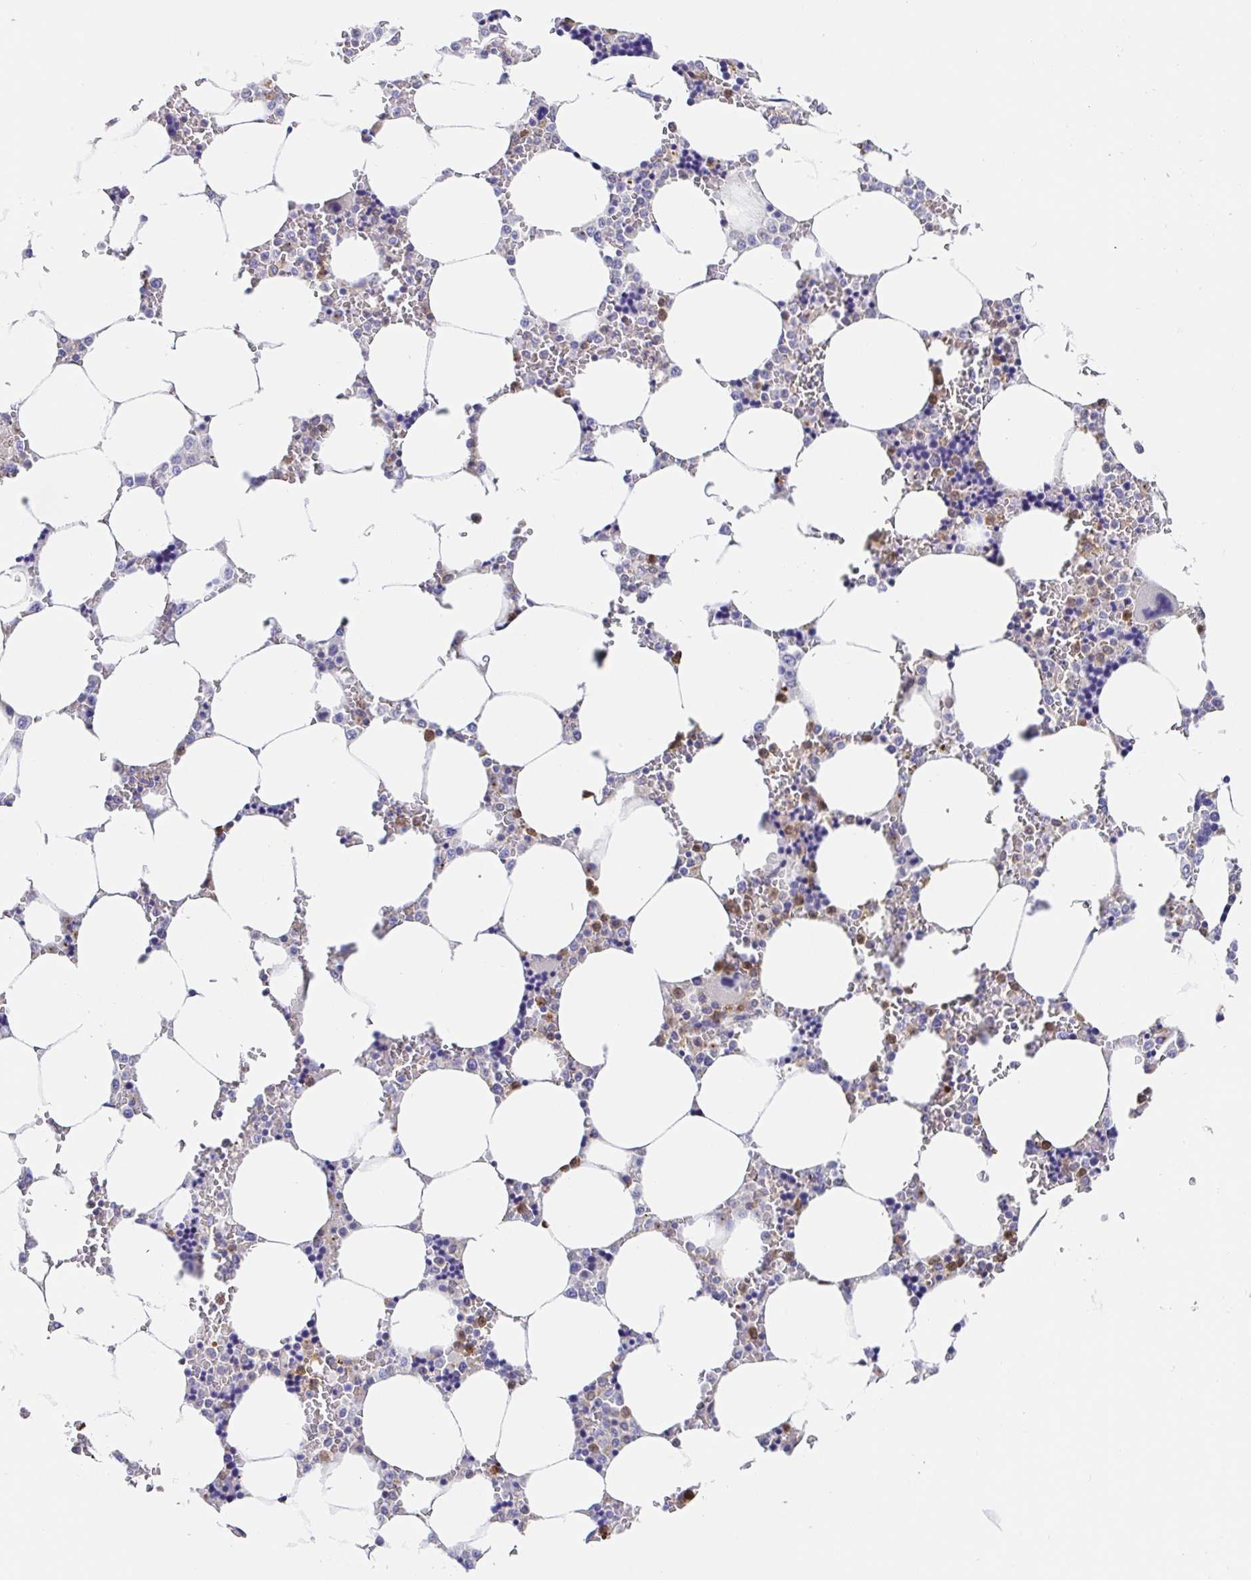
{"staining": {"intensity": "moderate", "quantity": "25%-75%", "location": "cytoplasmic/membranous"}, "tissue": "bone marrow", "cell_type": "Hematopoietic cells", "image_type": "normal", "snomed": [{"axis": "morphology", "description": "Normal tissue, NOS"}, {"axis": "topography", "description": "Bone marrow"}], "caption": "High-magnification brightfield microscopy of normal bone marrow stained with DAB (3,3'-diaminobenzidine) (brown) and counterstained with hematoxylin (blue). hematopoietic cells exhibit moderate cytoplasmic/membranous staining is appreciated in about25%-75% of cells.", "gene": "GOLGA1", "patient": {"sex": "male", "age": 64}}